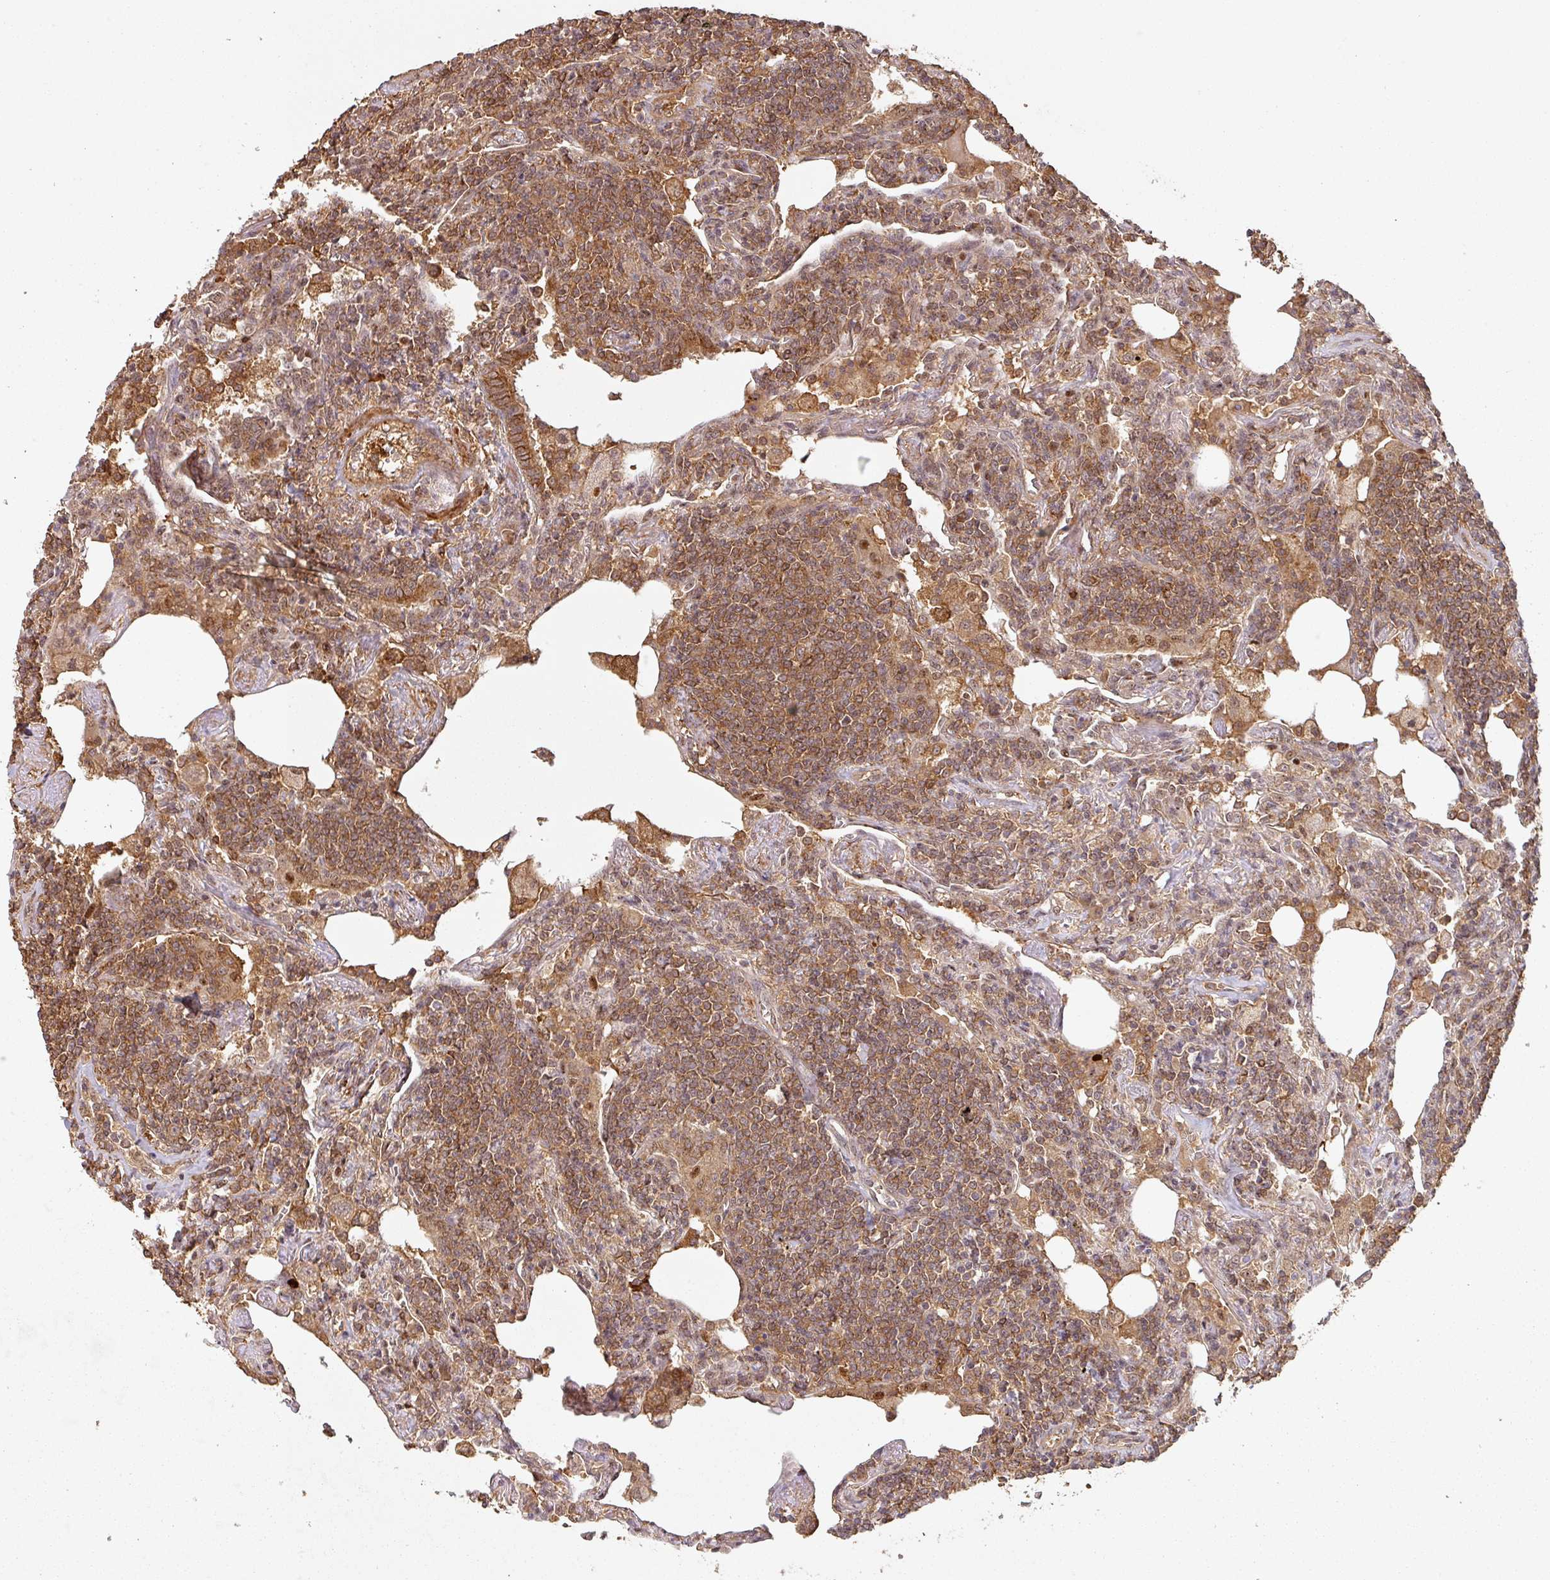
{"staining": {"intensity": "moderate", "quantity": ">75%", "location": "cytoplasmic/membranous"}, "tissue": "lymphoma", "cell_type": "Tumor cells", "image_type": "cancer", "snomed": [{"axis": "morphology", "description": "Malignant lymphoma, non-Hodgkin's type, Low grade"}, {"axis": "topography", "description": "Lung"}], "caption": "IHC (DAB (3,3'-diaminobenzidine)) staining of lymphoma demonstrates moderate cytoplasmic/membranous protein positivity in approximately >75% of tumor cells.", "gene": "ZNF322", "patient": {"sex": "female", "age": 71}}